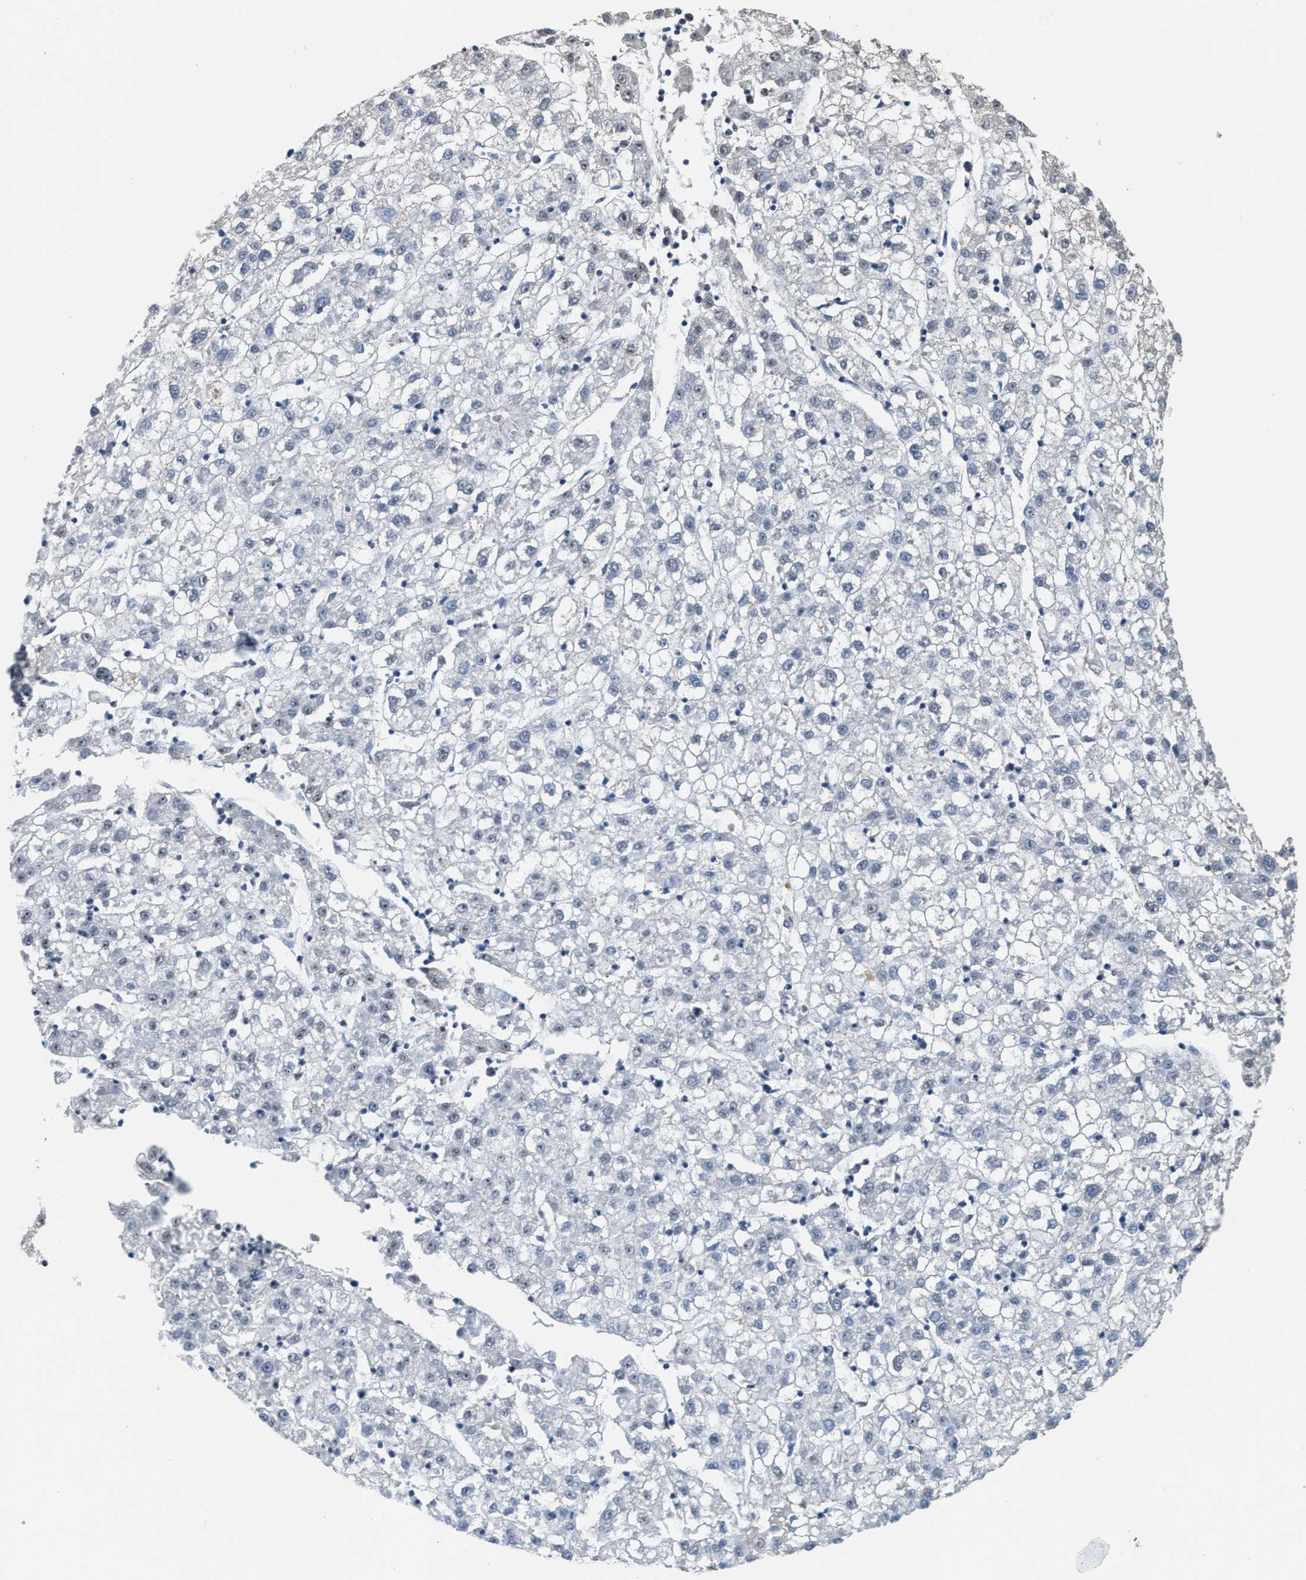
{"staining": {"intensity": "weak", "quantity": "<25%", "location": "nuclear"}, "tissue": "liver cancer", "cell_type": "Tumor cells", "image_type": "cancer", "snomed": [{"axis": "morphology", "description": "Carcinoma, Hepatocellular, NOS"}, {"axis": "topography", "description": "Liver"}], "caption": "Hepatocellular carcinoma (liver) was stained to show a protein in brown. There is no significant positivity in tumor cells.", "gene": "ZNF783", "patient": {"sex": "male", "age": 72}}